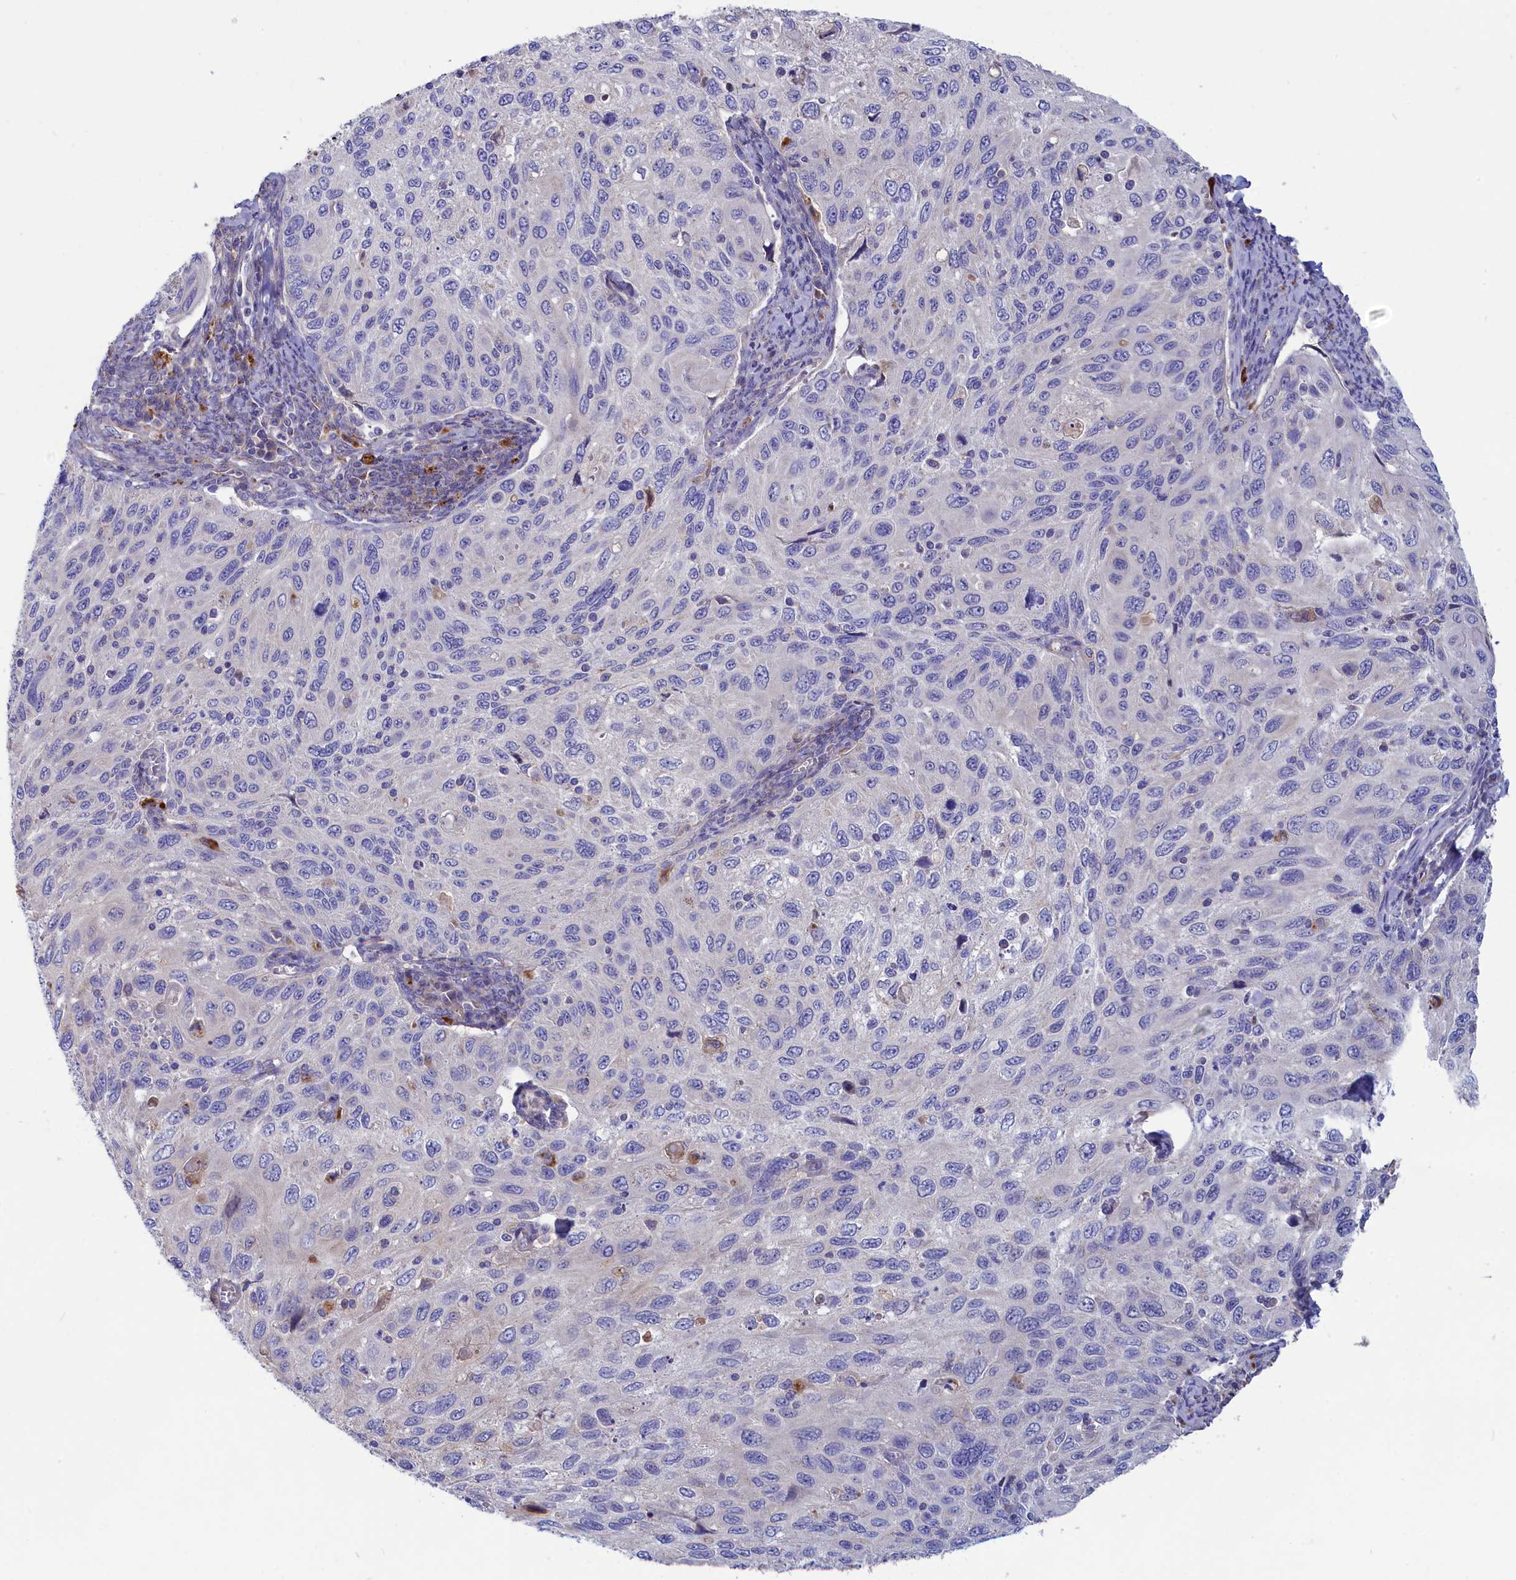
{"staining": {"intensity": "negative", "quantity": "none", "location": "none"}, "tissue": "cervical cancer", "cell_type": "Tumor cells", "image_type": "cancer", "snomed": [{"axis": "morphology", "description": "Squamous cell carcinoma, NOS"}, {"axis": "topography", "description": "Cervix"}], "caption": "Squamous cell carcinoma (cervical) stained for a protein using IHC exhibits no expression tumor cells.", "gene": "WDR6", "patient": {"sex": "female", "age": 70}}